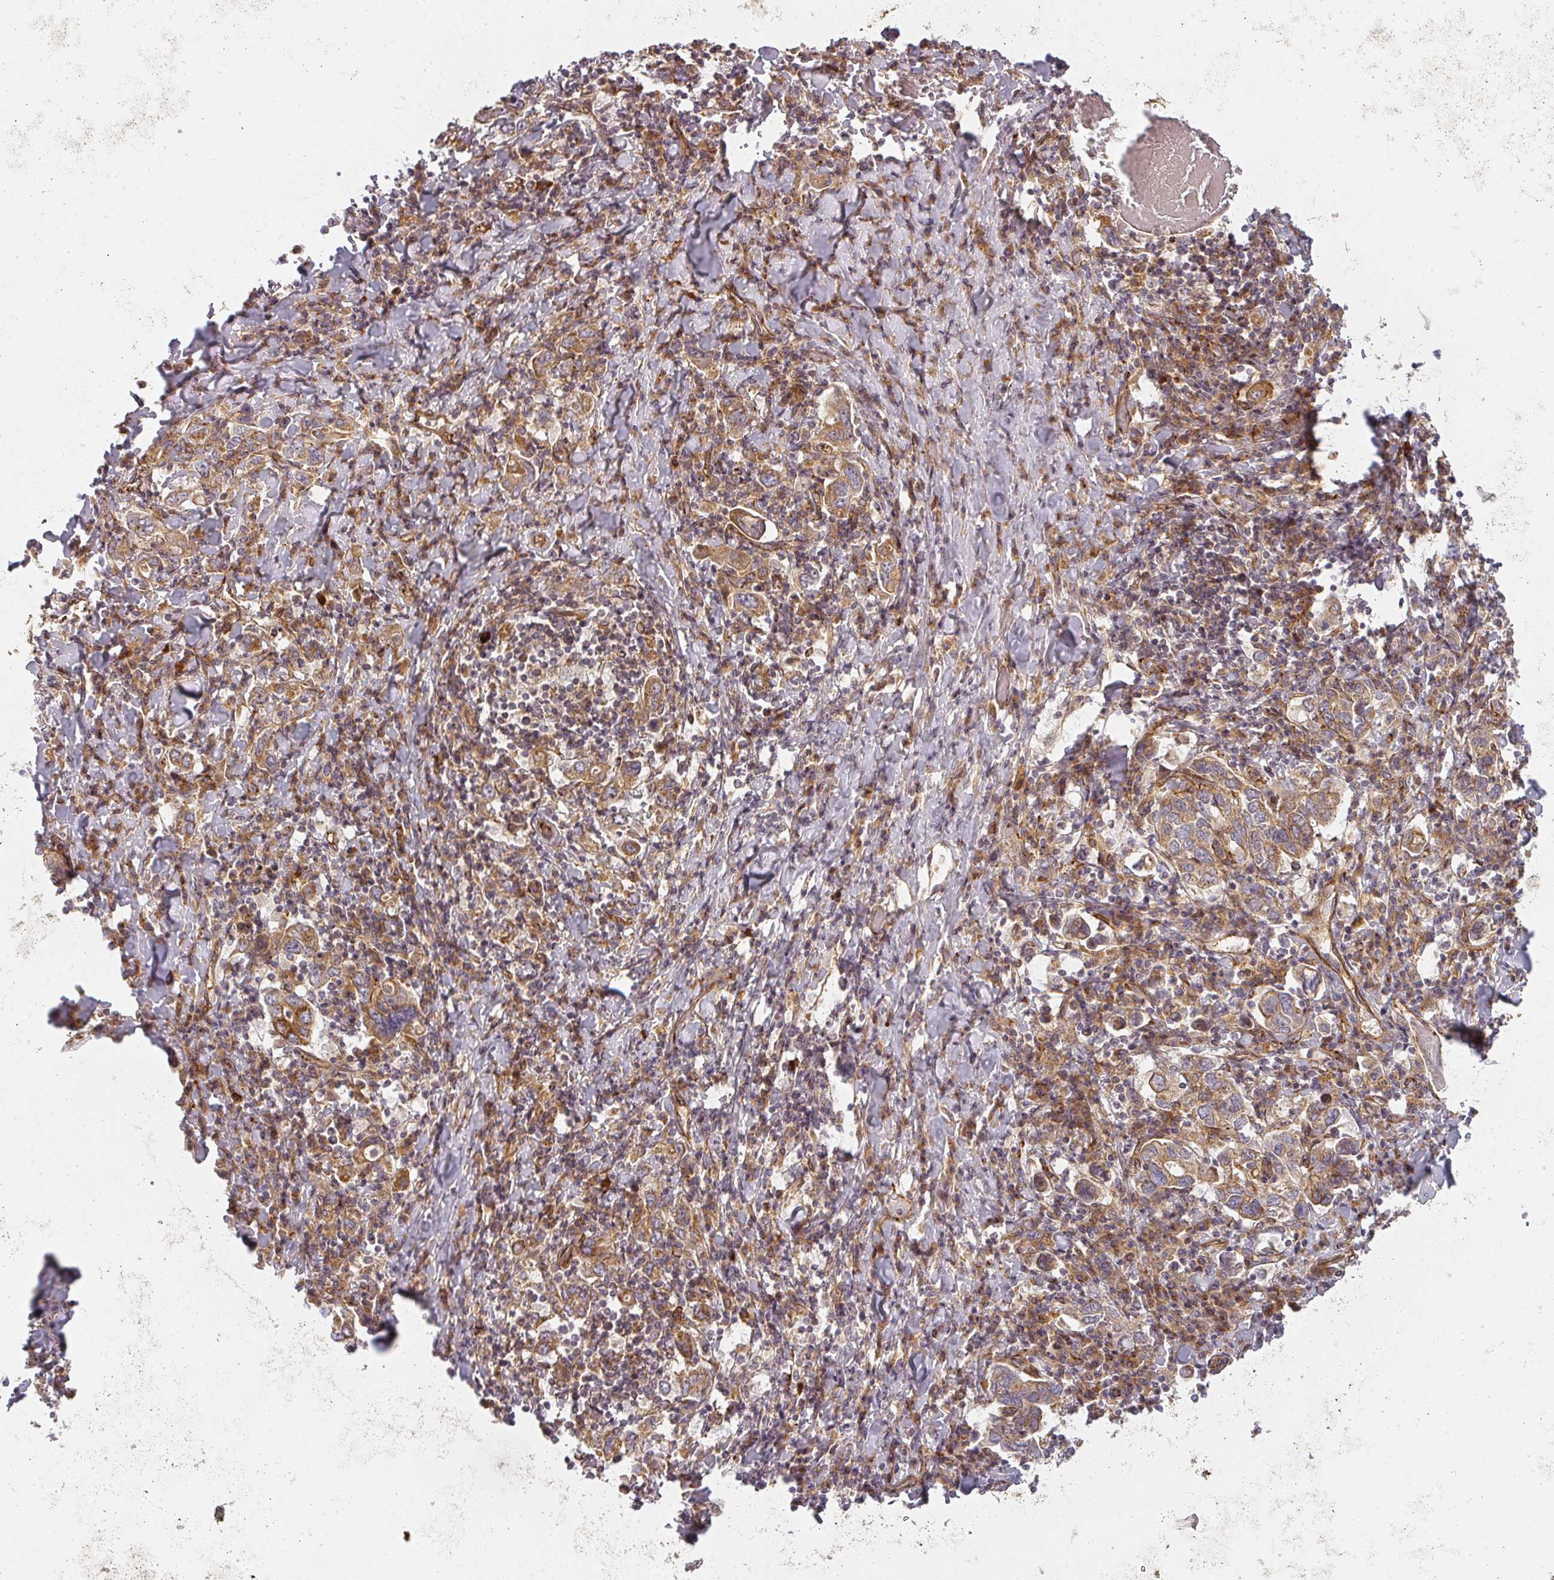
{"staining": {"intensity": "moderate", "quantity": ">75%", "location": "cytoplasmic/membranous"}, "tissue": "stomach cancer", "cell_type": "Tumor cells", "image_type": "cancer", "snomed": [{"axis": "morphology", "description": "Adenocarcinoma, NOS"}, {"axis": "topography", "description": "Stomach, upper"}], "caption": "Immunohistochemistry (IHC) of stomach cancer shows medium levels of moderate cytoplasmic/membranous expression in approximately >75% of tumor cells.", "gene": "CNOT1", "patient": {"sex": "male", "age": 62}}